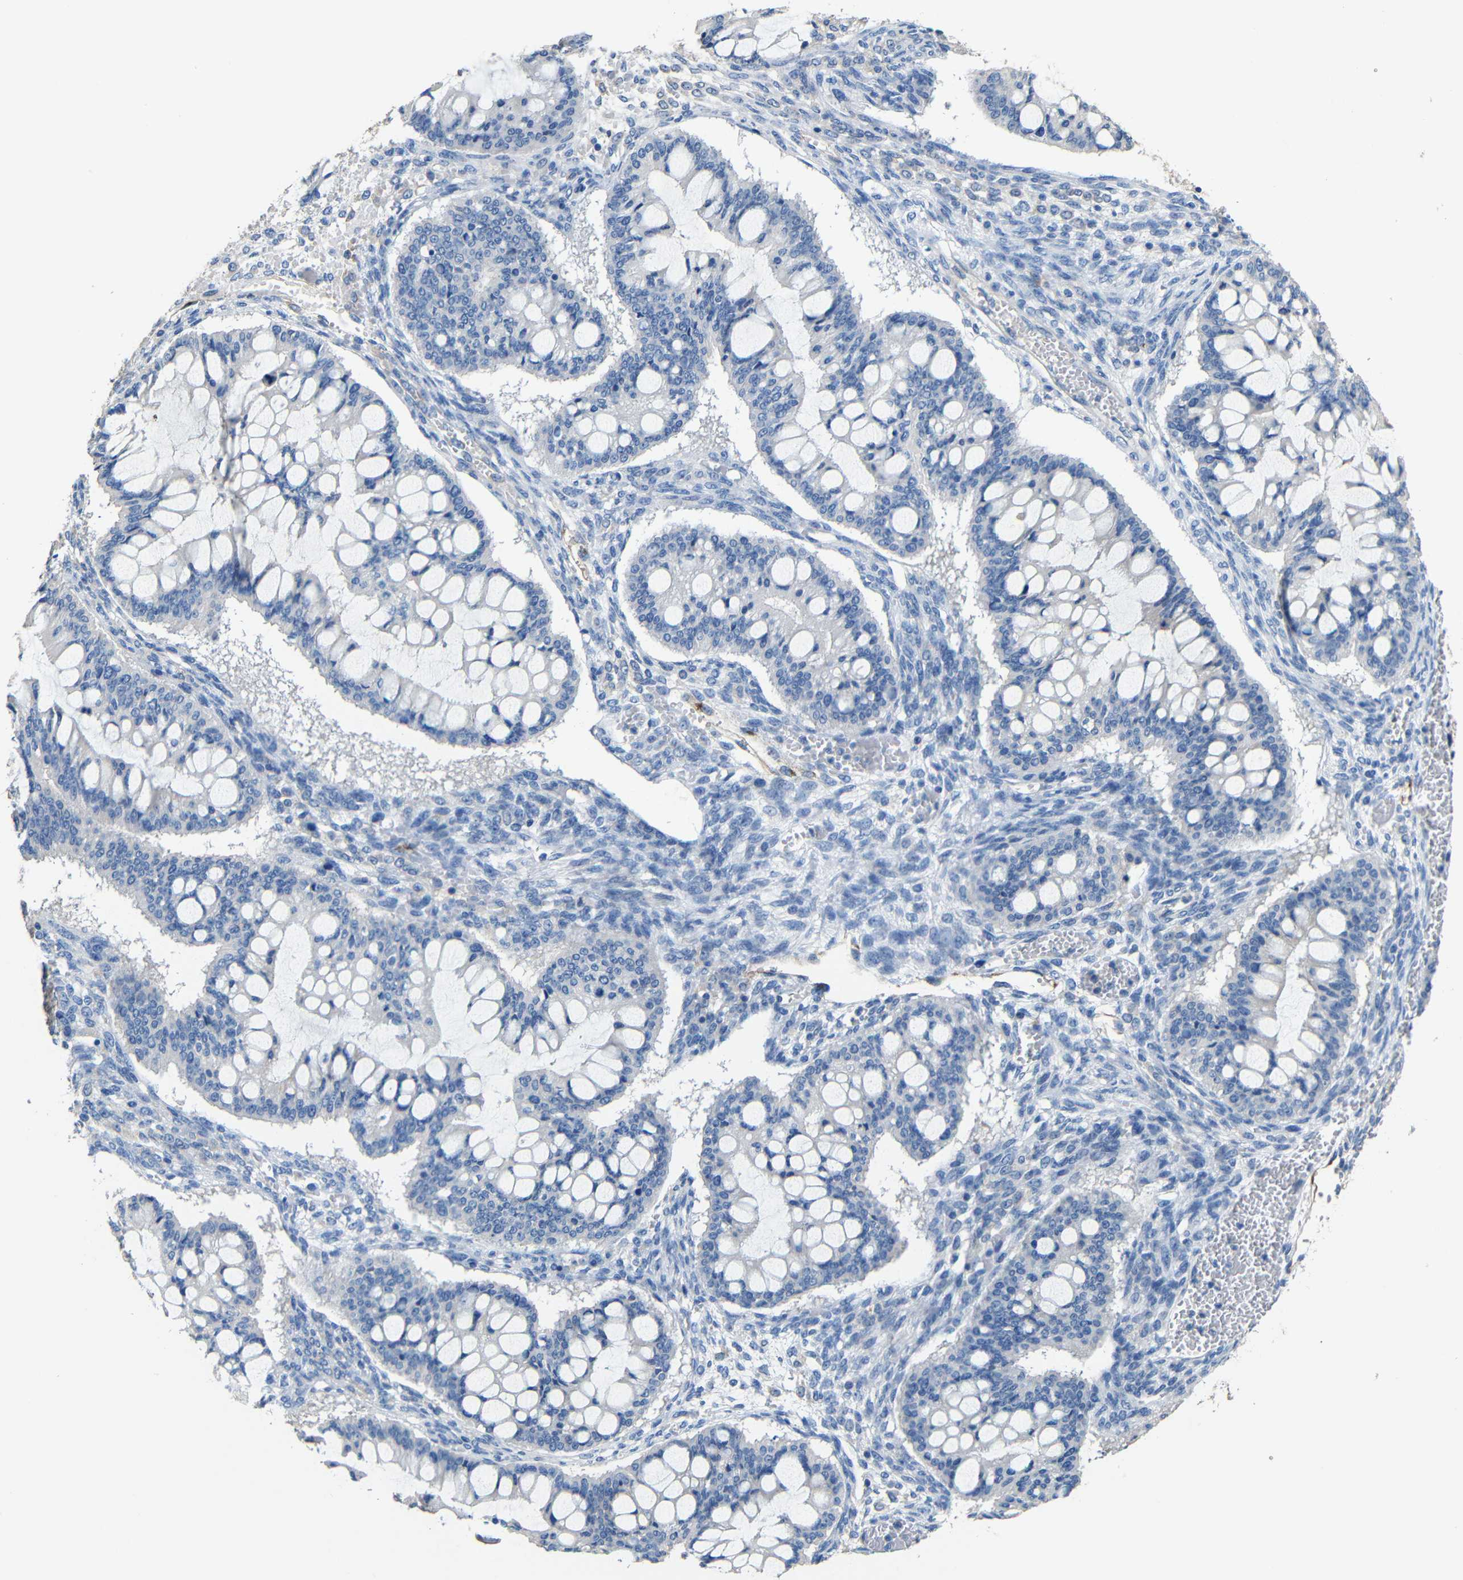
{"staining": {"intensity": "weak", "quantity": "<25%", "location": "cytoplasmic/membranous"}, "tissue": "ovarian cancer", "cell_type": "Tumor cells", "image_type": "cancer", "snomed": [{"axis": "morphology", "description": "Cystadenocarcinoma, mucinous, NOS"}, {"axis": "topography", "description": "Ovary"}], "caption": "Immunohistochemistry (IHC) micrograph of neoplastic tissue: mucinous cystadenocarcinoma (ovarian) stained with DAB (3,3'-diaminobenzidine) exhibits no significant protein expression in tumor cells. (Brightfield microscopy of DAB (3,3'-diaminobenzidine) IHC at high magnification).", "gene": "ACKR2", "patient": {"sex": "female", "age": 73}}